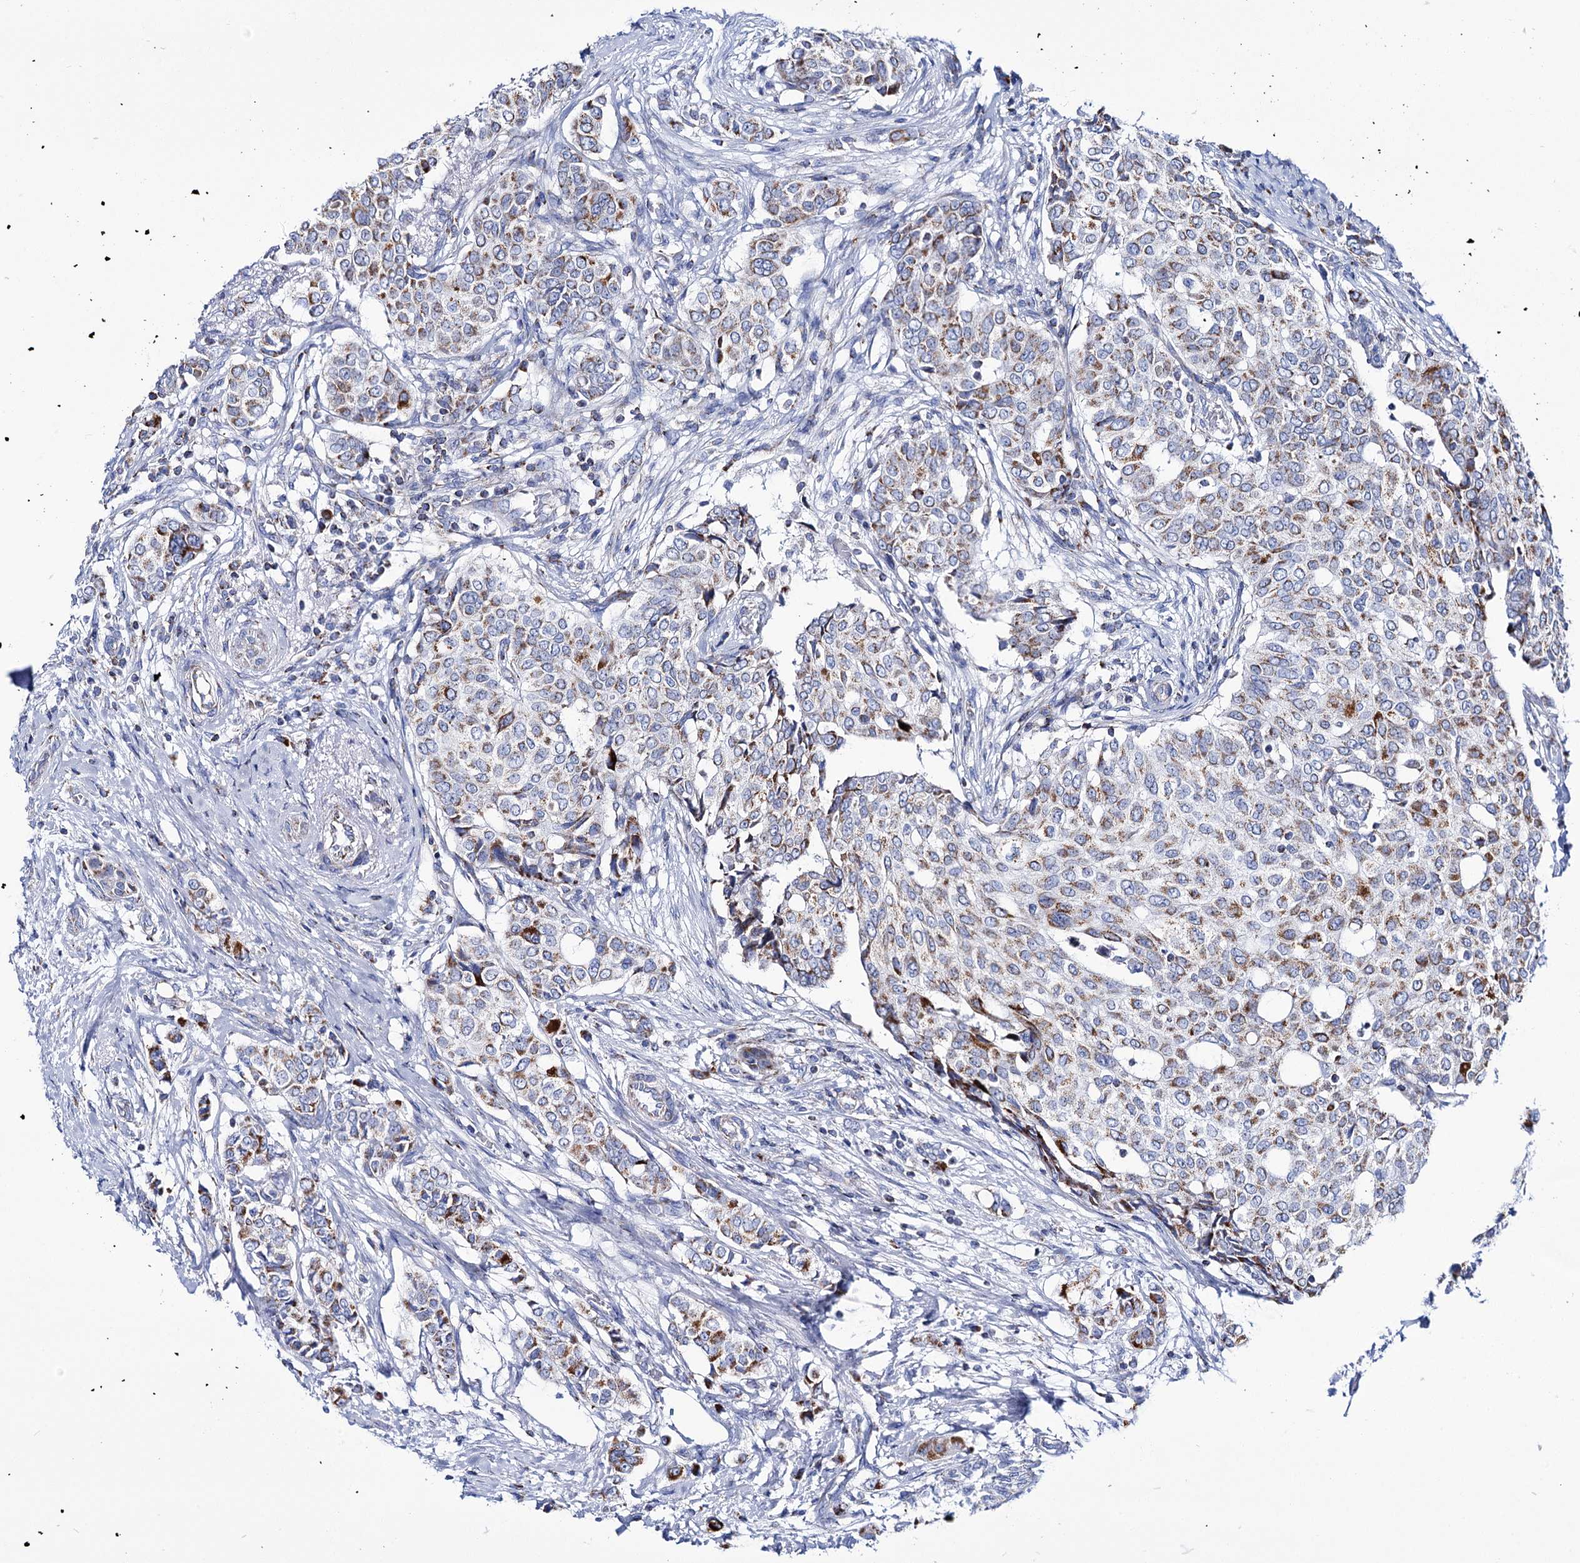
{"staining": {"intensity": "moderate", "quantity": ">75%", "location": "cytoplasmic/membranous"}, "tissue": "breast cancer", "cell_type": "Tumor cells", "image_type": "cancer", "snomed": [{"axis": "morphology", "description": "Lobular carcinoma"}, {"axis": "topography", "description": "Breast"}], "caption": "Approximately >75% of tumor cells in breast cancer (lobular carcinoma) reveal moderate cytoplasmic/membranous protein expression as visualized by brown immunohistochemical staining.", "gene": "UBASH3B", "patient": {"sex": "female", "age": 51}}